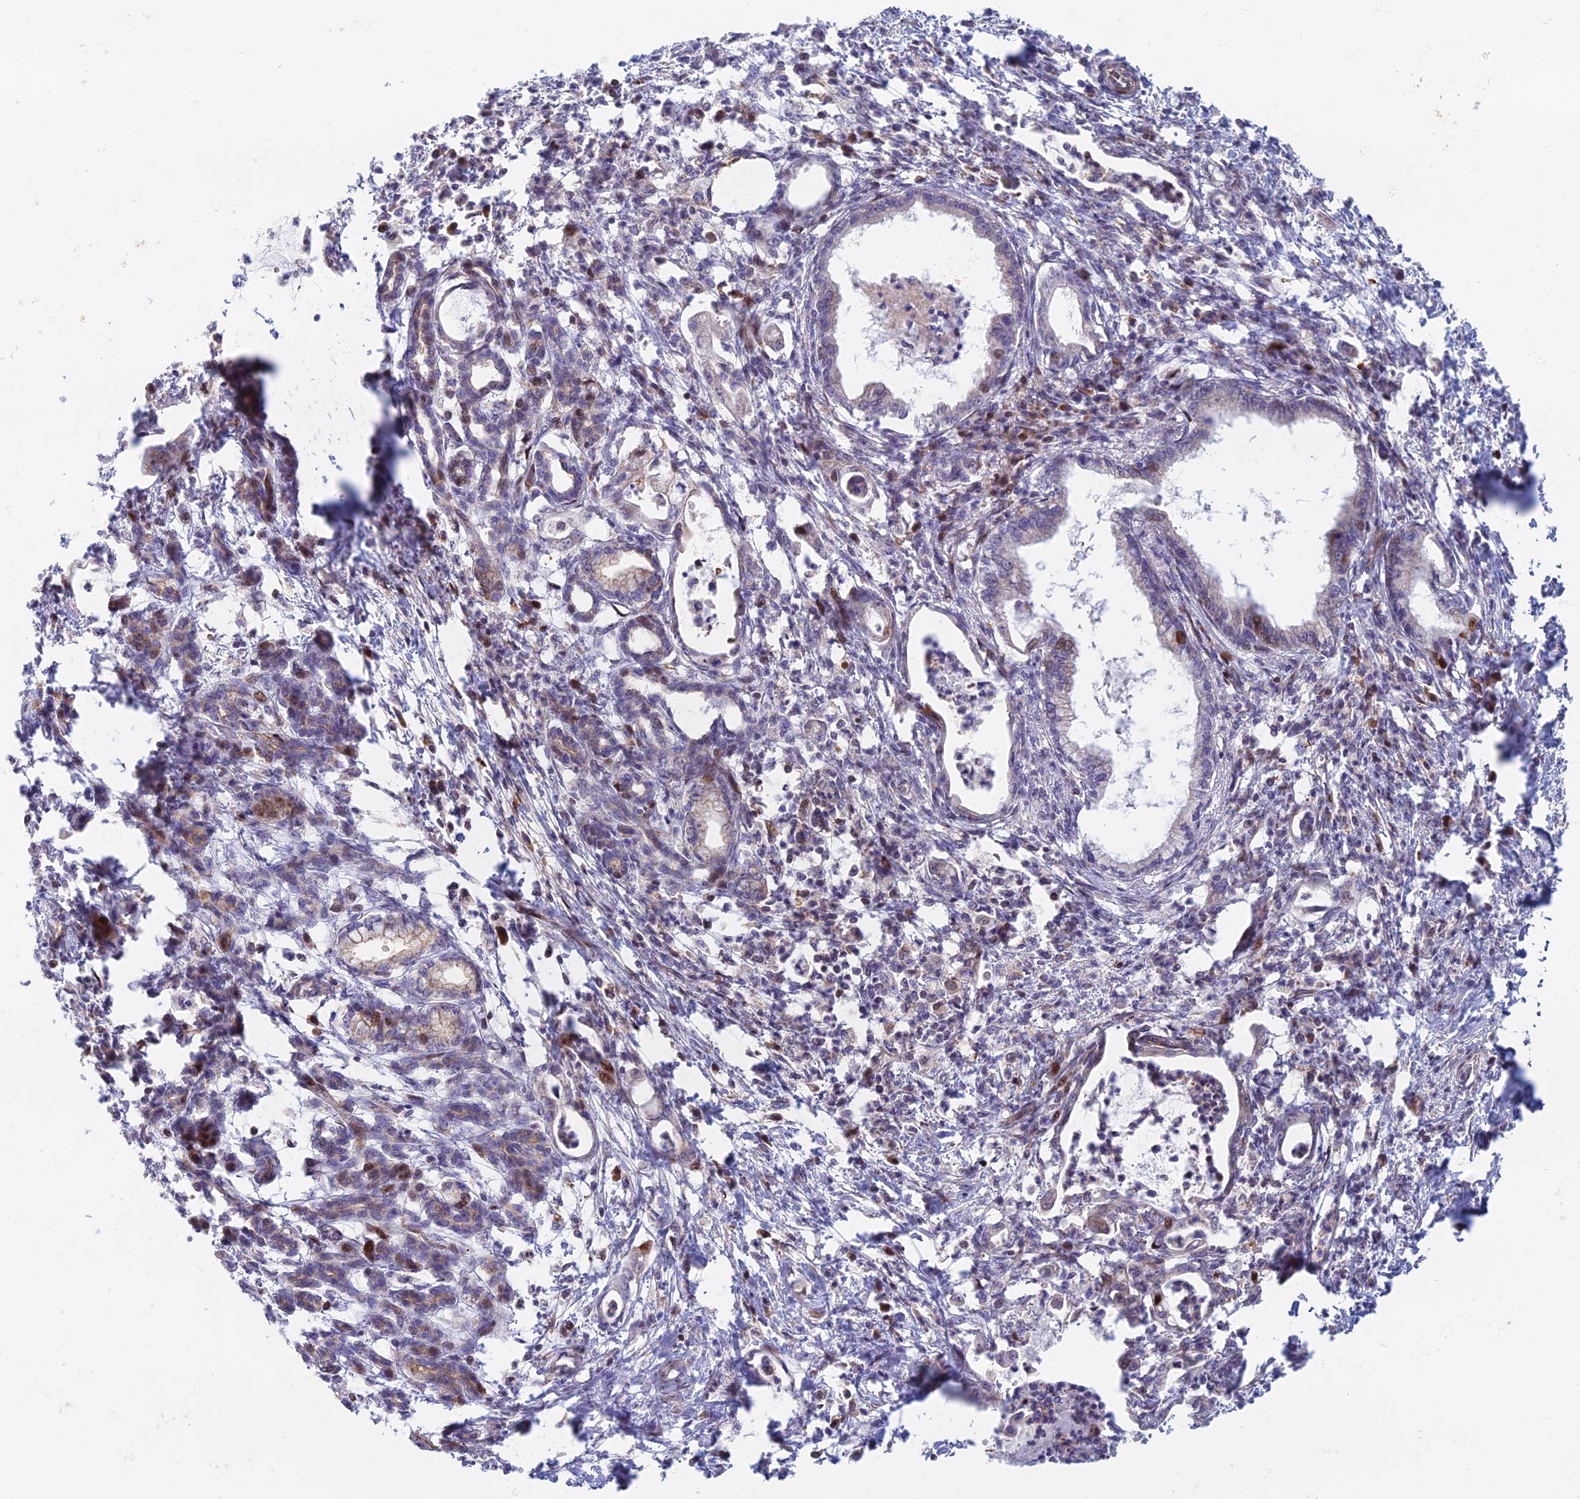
{"staining": {"intensity": "negative", "quantity": "none", "location": "none"}, "tissue": "pancreatic cancer", "cell_type": "Tumor cells", "image_type": "cancer", "snomed": [{"axis": "morphology", "description": "Adenocarcinoma, NOS"}, {"axis": "topography", "description": "Pancreas"}], "caption": "DAB immunohistochemical staining of human pancreatic cancer (adenocarcinoma) reveals no significant expression in tumor cells.", "gene": "C15orf40", "patient": {"sex": "female", "age": 55}}